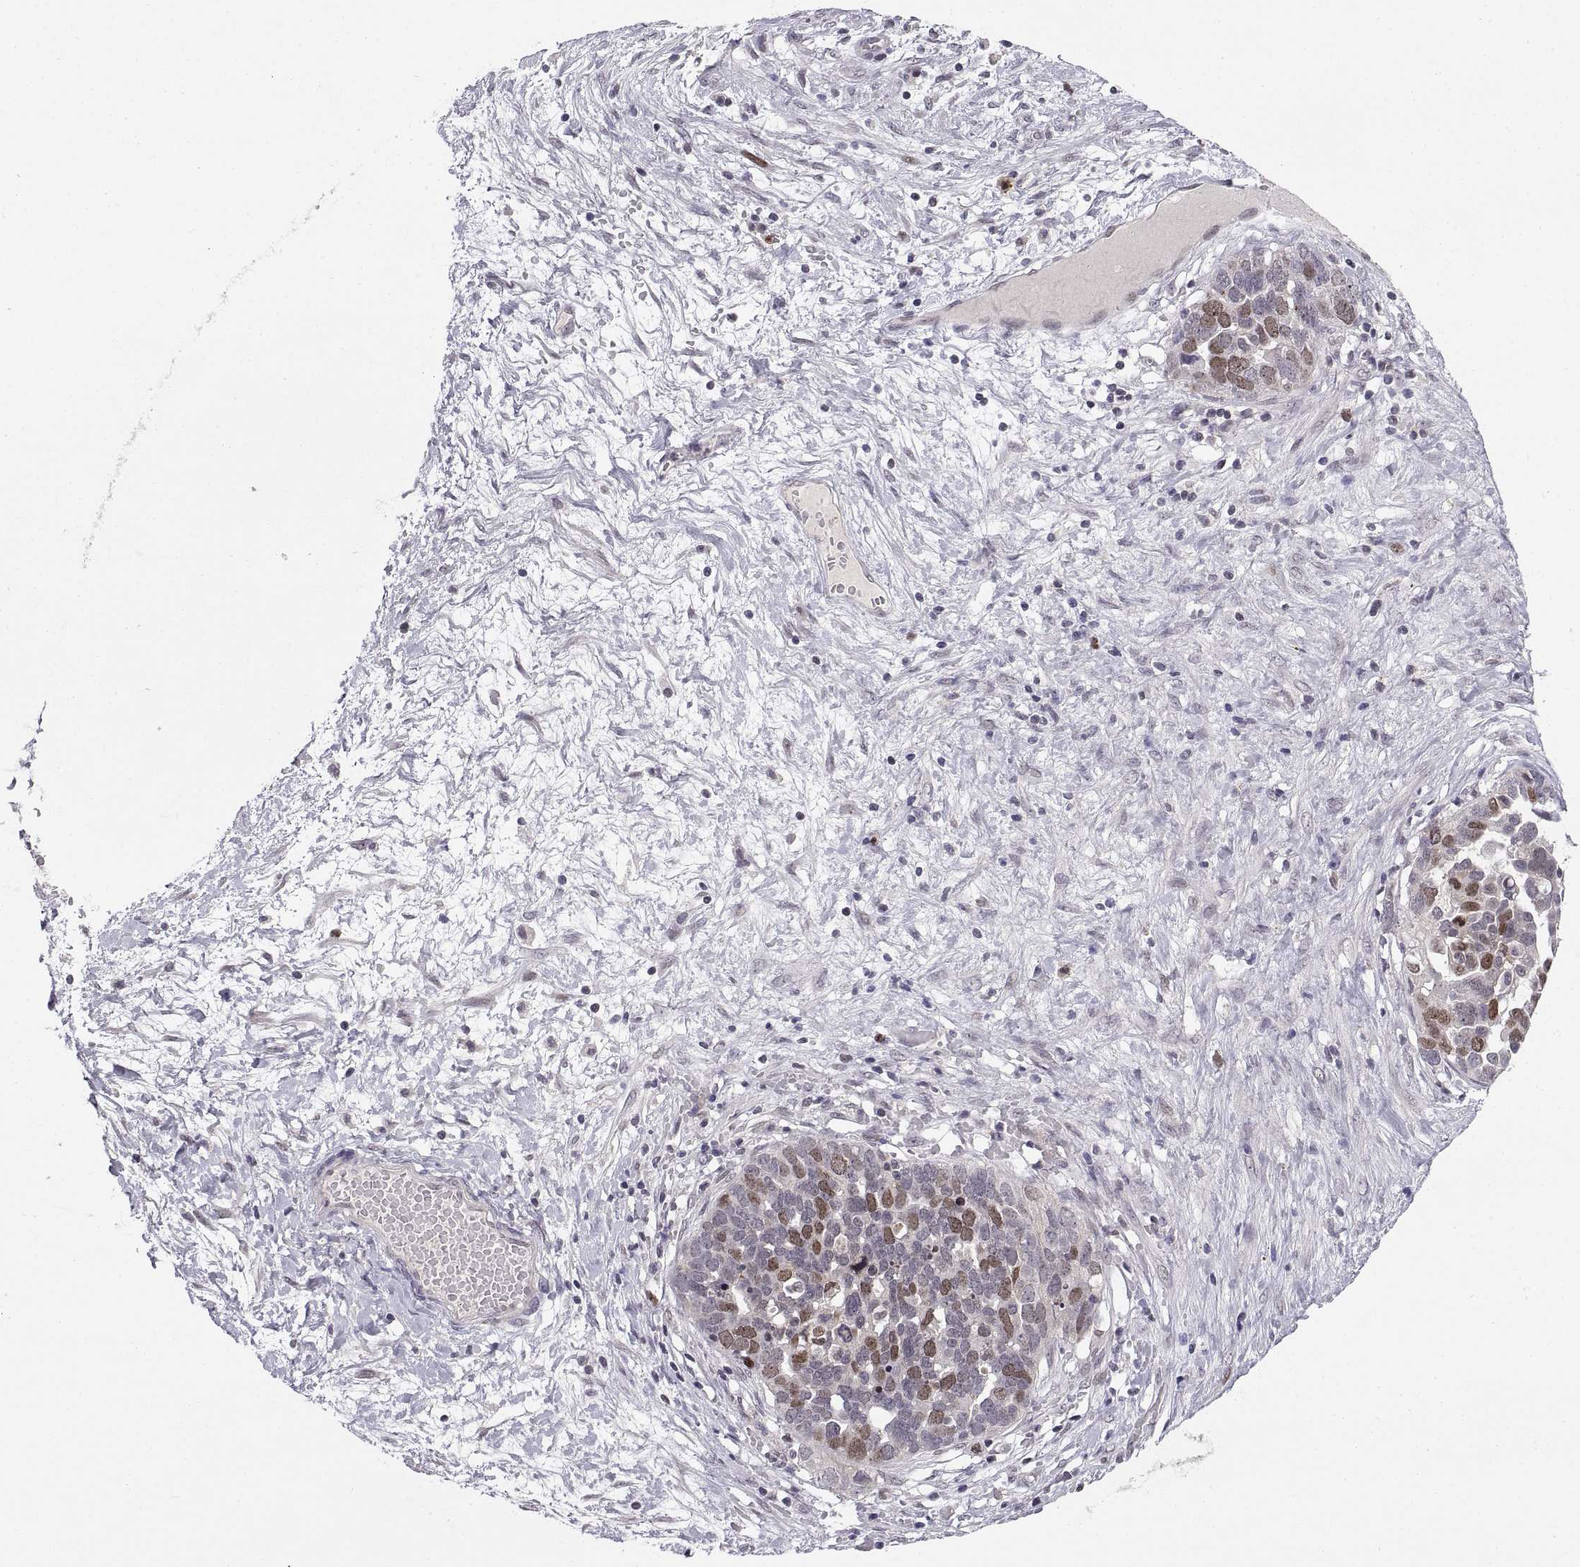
{"staining": {"intensity": "moderate", "quantity": "<25%", "location": "nuclear"}, "tissue": "ovarian cancer", "cell_type": "Tumor cells", "image_type": "cancer", "snomed": [{"axis": "morphology", "description": "Cystadenocarcinoma, serous, NOS"}, {"axis": "topography", "description": "Ovary"}], "caption": "DAB immunohistochemical staining of serous cystadenocarcinoma (ovarian) reveals moderate nuclear protein positivity in approximately <25% of tumor cells.", "gene": "CHFR", "patient": {"sex": "female", "age": 54}}